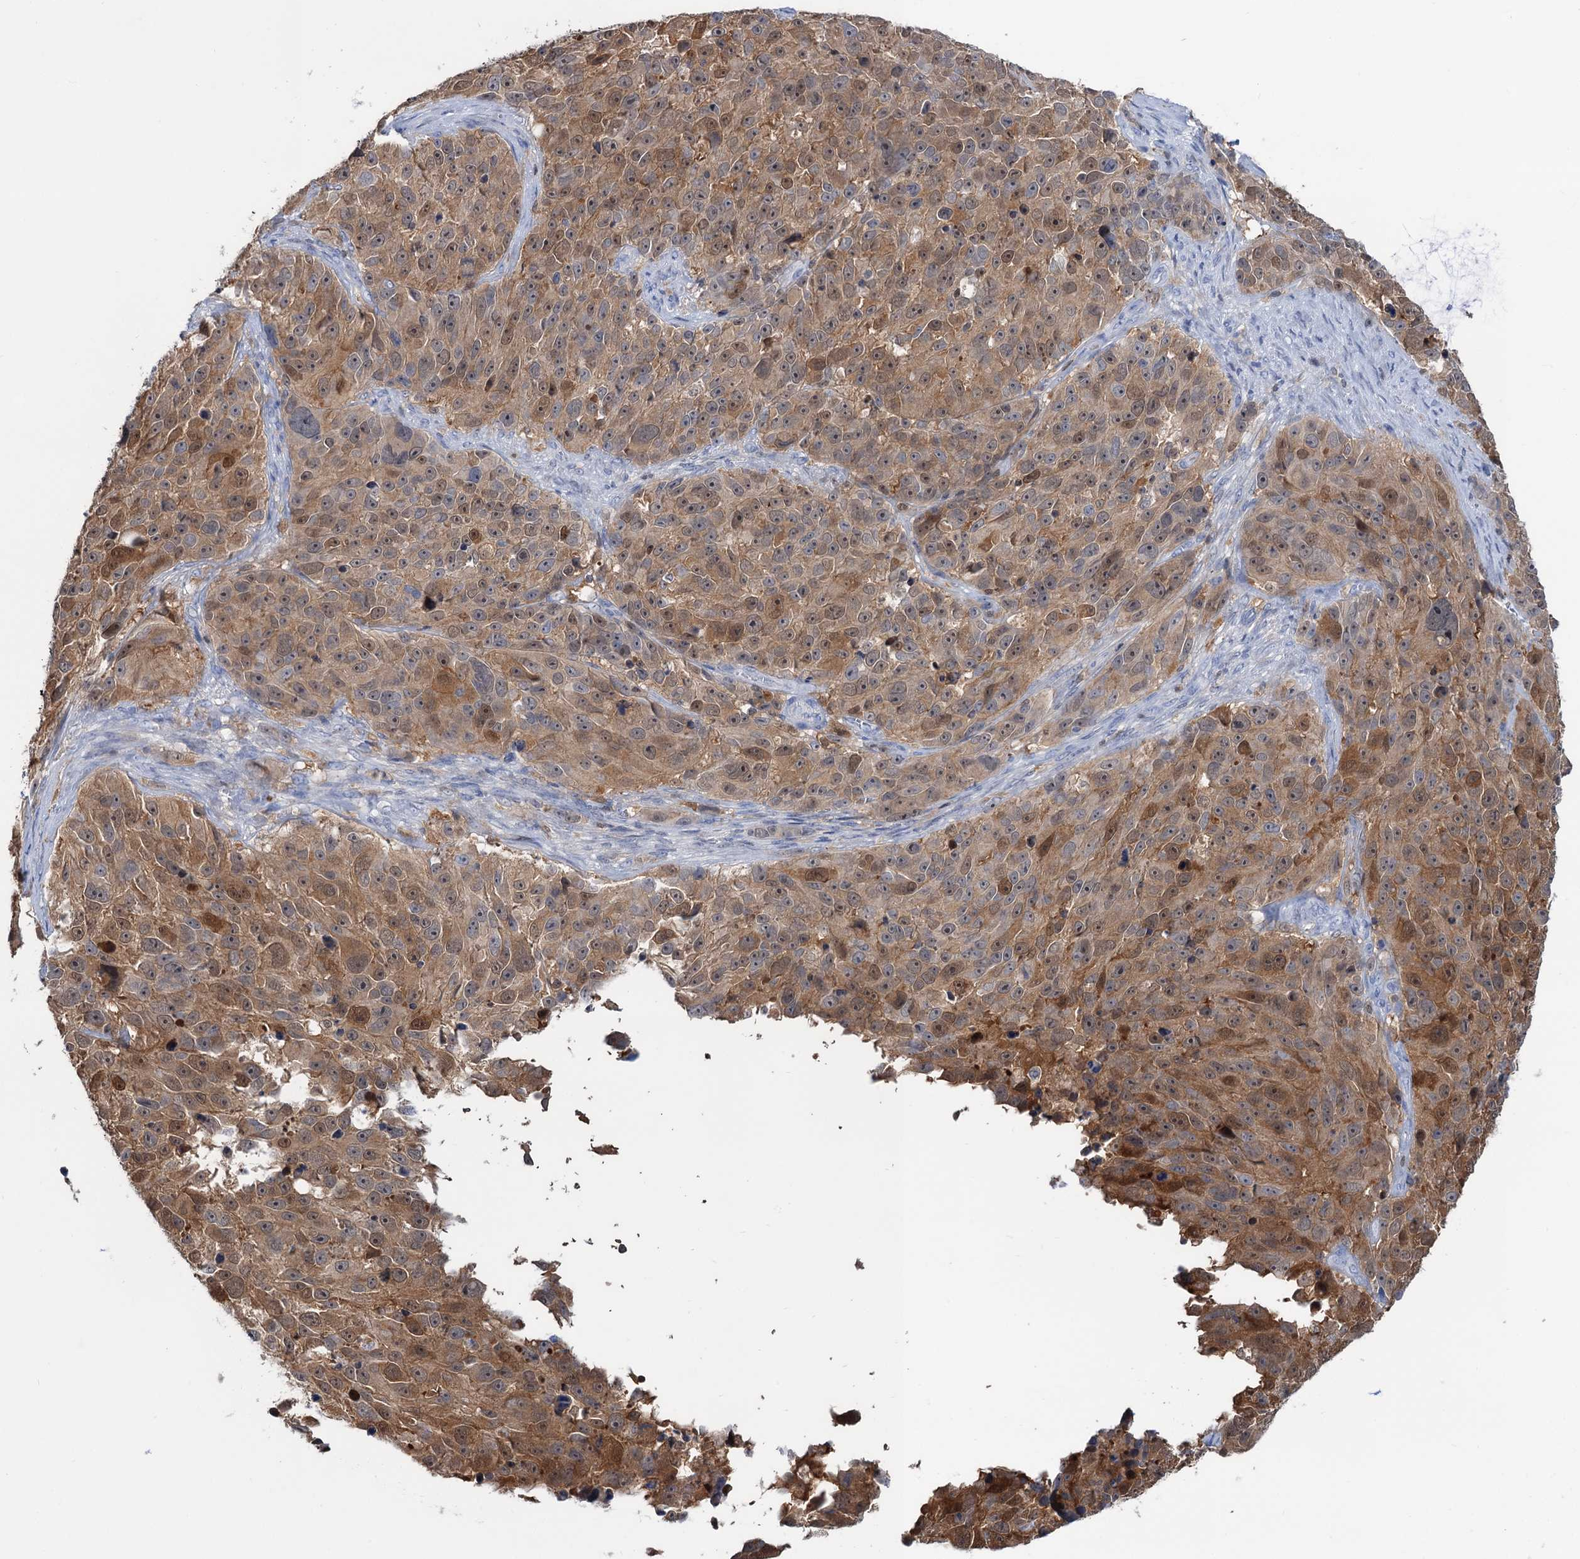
{"staining": {"intensity": "moderate", "quantity": ">75%", "location": "cytoplasmic/membranous,nuclear"}, "tissue": "melanoma", "cell_type": "Tumor cells", "image_type": "cancer", "snomed": [{"axis": "morphology", "description": "Malignant melanoma, NOS"}, {"axis": "topography", "description": "Skin"}], "caption": "IHC of human melanoma demonstrates medium levels of moderate cytoplasmic/membranous and nuclear staining in about >75% of tumor cells.", "gene": "FAH", "patient": {"sex": "male", "age": 84}}